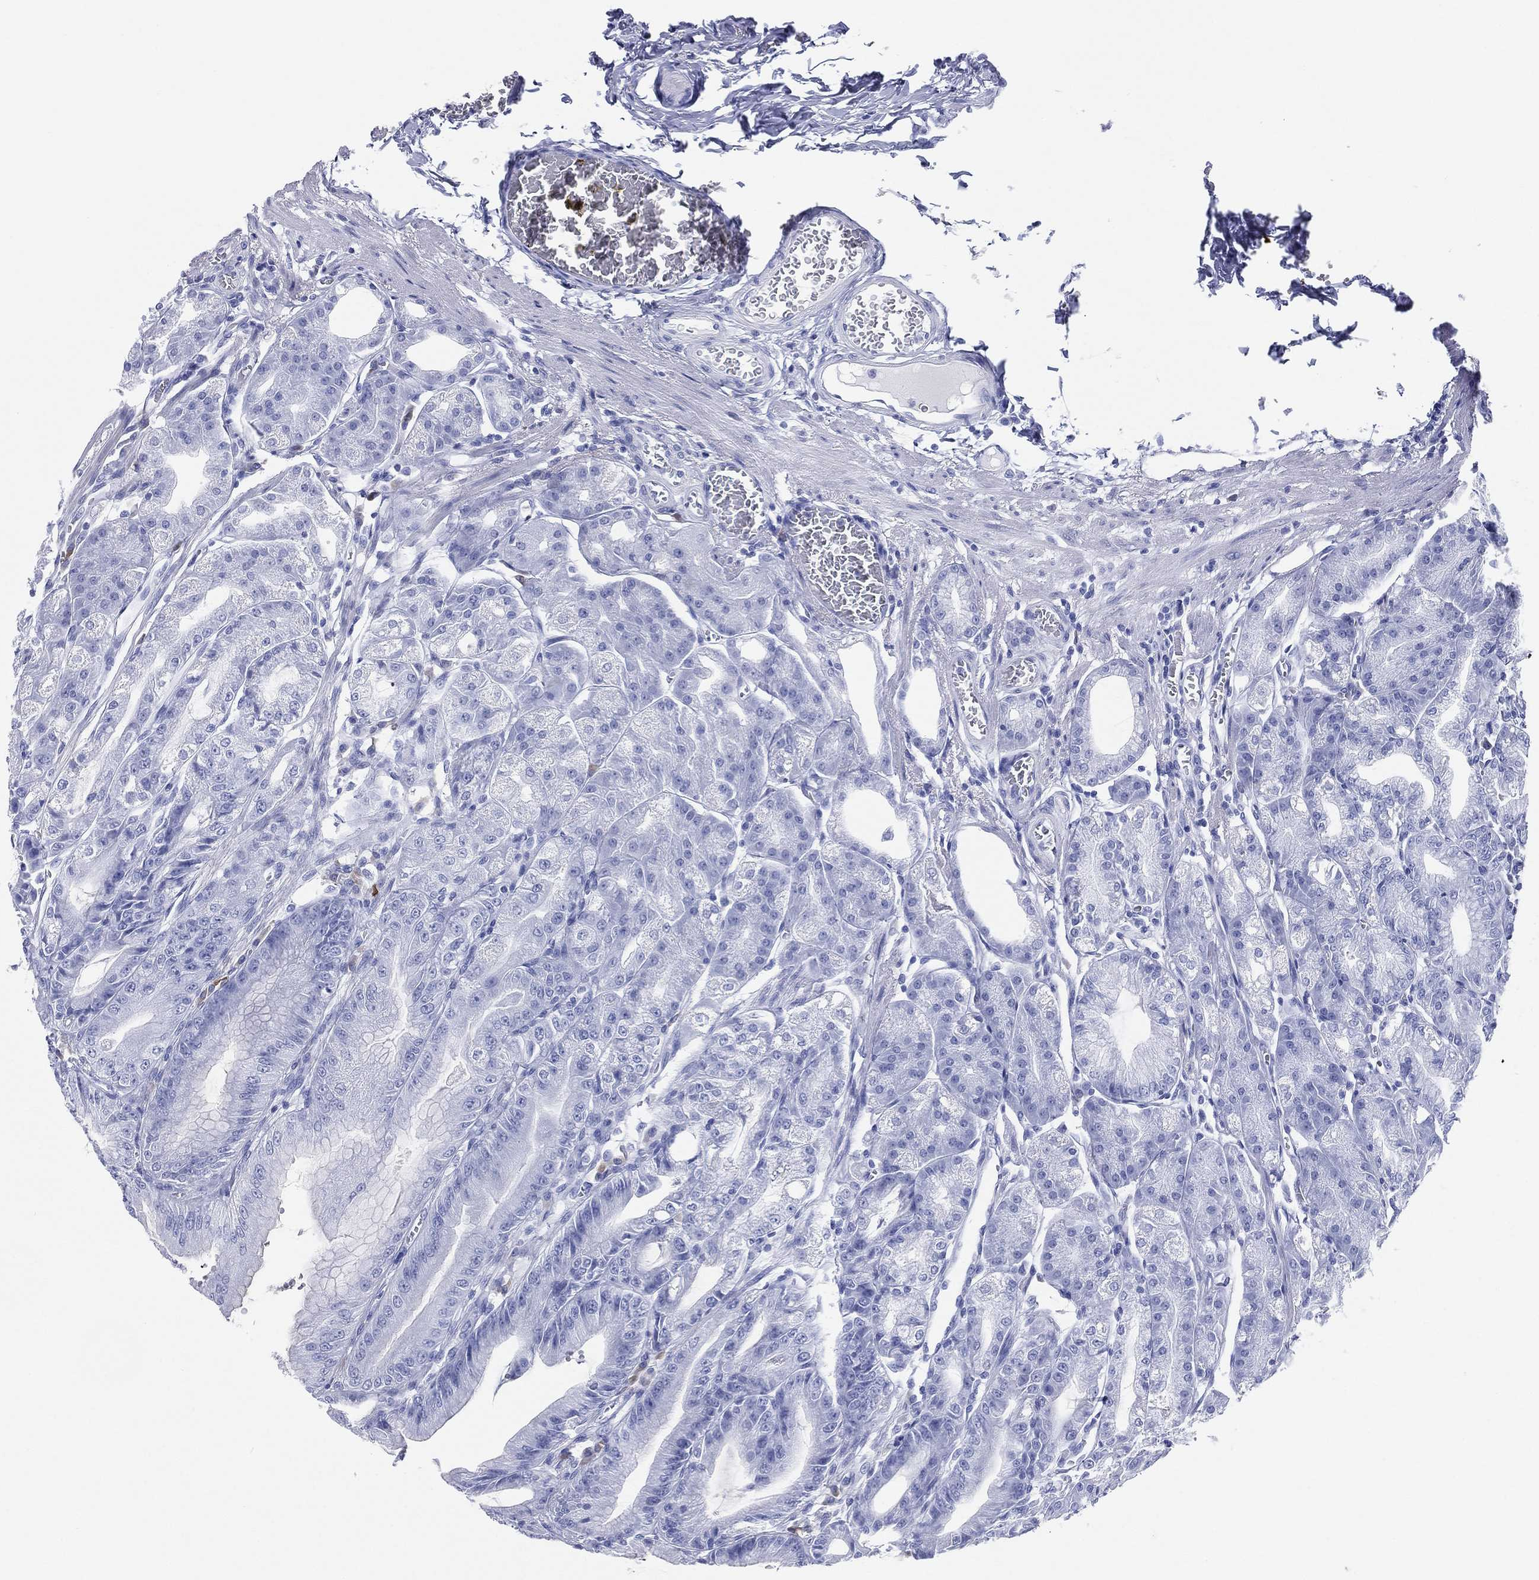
{"staining": {"intensity": "negative", "quantity": "none", "location": "none"}, "tissue": "stomach", "cell_type": "Glandular cells", "image_type": "normal", "snomed": [{"axis": "morphology", "description": "Normal tissue, NOS"}, {"axis": "topography", "description": "Stomach"}], "caption": "A micrograph of human stomach is negative for staining in glandular cells.", "gene": "CD79A", "patient": {"sex": "male", "age": 71}}